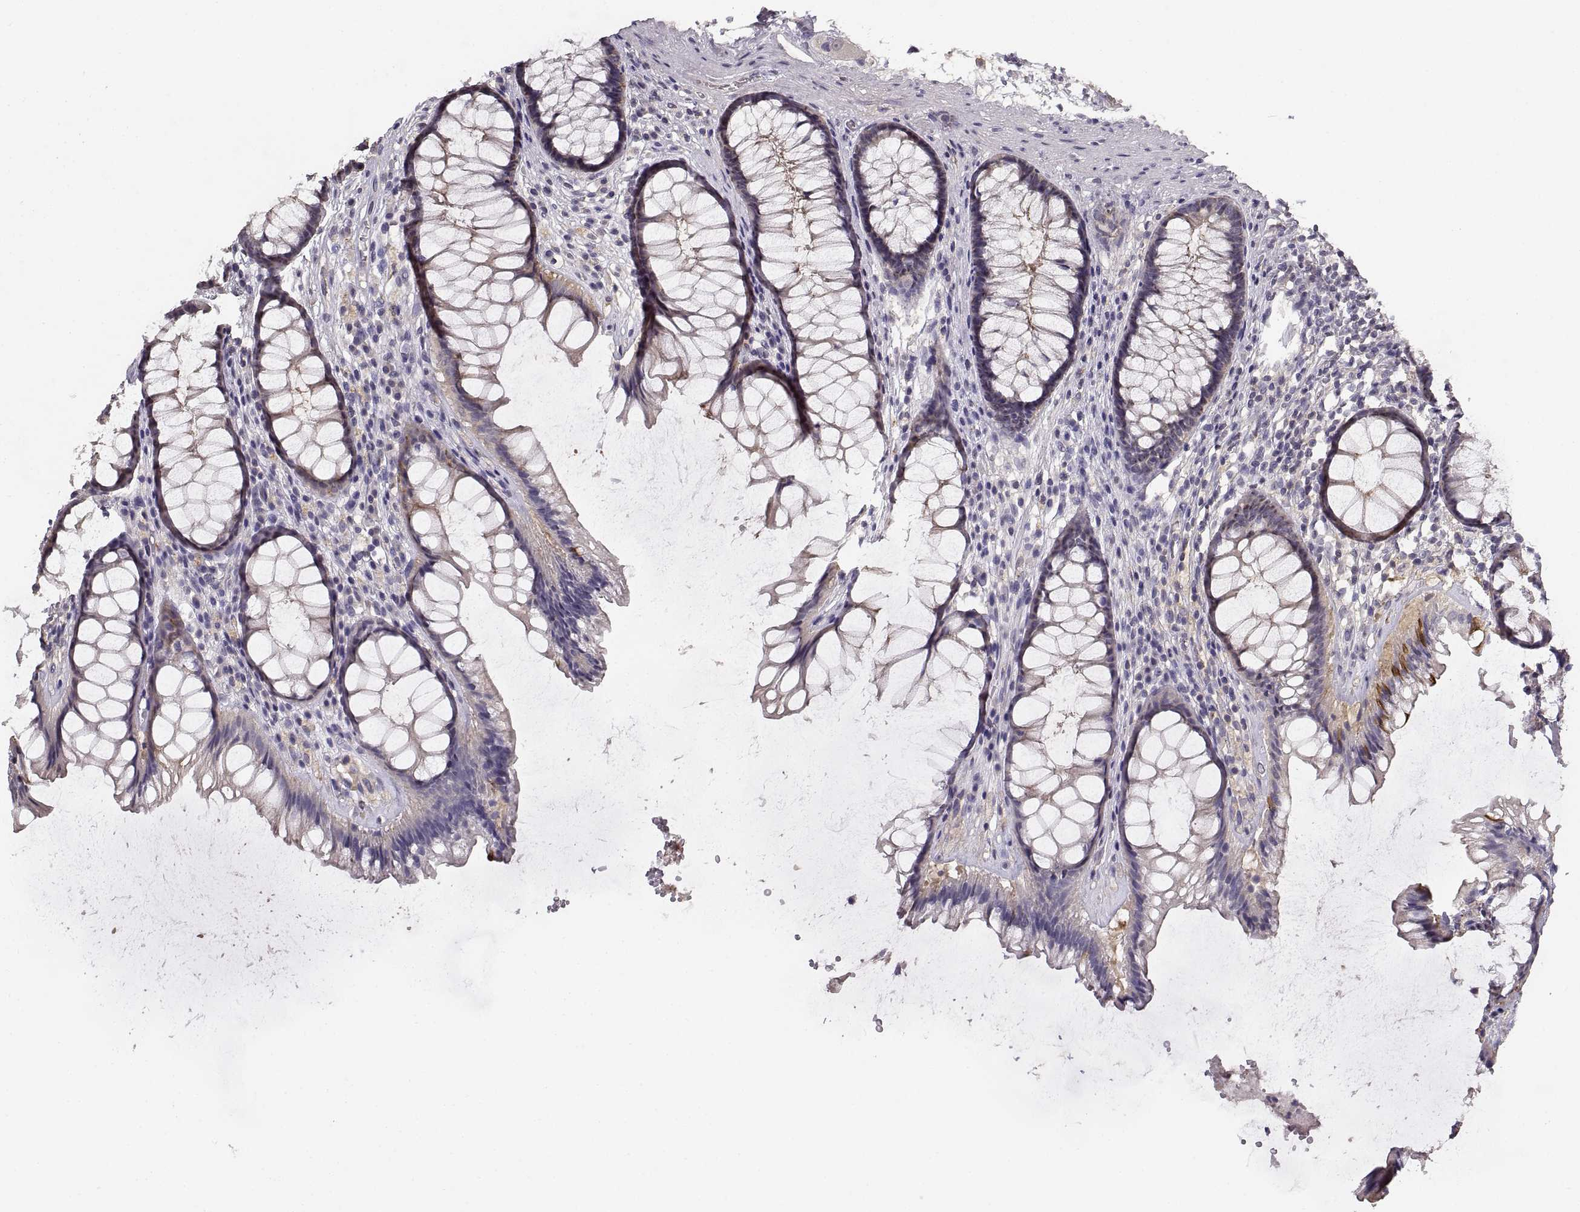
{"staining": {"intensity": "weak", "quantity": "<25%", "location": "cytoplasmic/membranous"}, "tissue": "rectum", "cell_type": "Glandular cells", "image_type": "normal", "snomed": [{"axis": "morphology", "description": "Normal tissue, NOS"}, {"axis": "topography", "description": "Rectum"}], "caption": "Immunohistochemical staining of benign rectum reveals no significant positivity in glandular cells. (IHC, brightfield microscopy, high magnification).", "gene": "NMNAT2", "patient": {"sex": "male", "age": 72}}